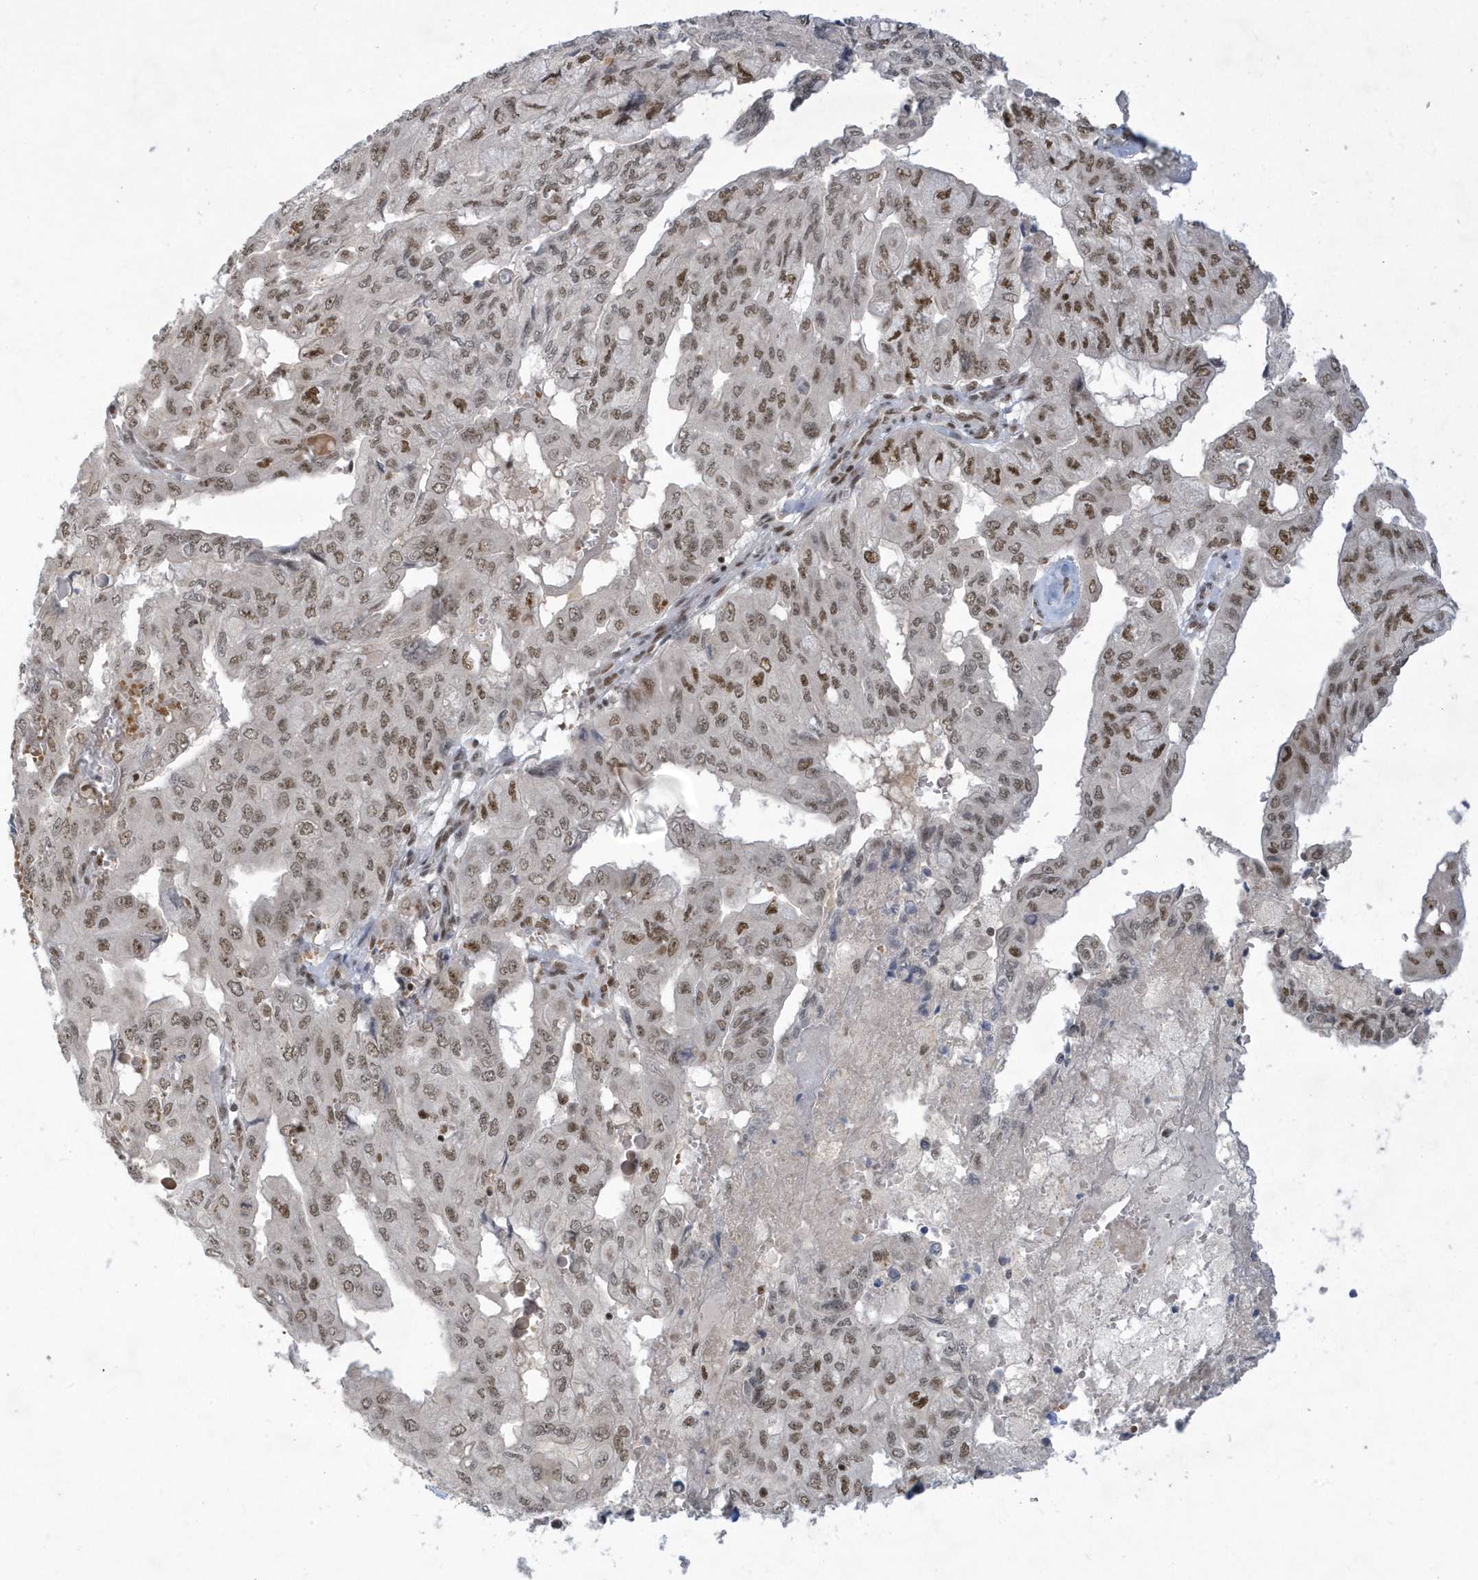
{"staining": {"intensity": "moderate", "quantity": "25%-75%", "location": "nuclear"}, "tissue": "pancreatic cancer", "cell_type": "Tumor cells", "image_type": "cancer", "snomed": [{"axis": "morphology", "description": "Adenocarcinoma, NOS"}, {"axis": "topography", "description": "Pancreas"}], "caption": "IHC staining of adenocarcinoma (pancreatic), which demonstrates medium levels of moderate nuclear positivity in about 25%-75% of tumor cells indicating moderate nuclear protein expression. The staining was performed using DAB (brown) for protein detection and nuclei were counterstained in hematoxylin (blue).", "gene": "PPIL2", "patient": {"sex": "male", "age": 51}}